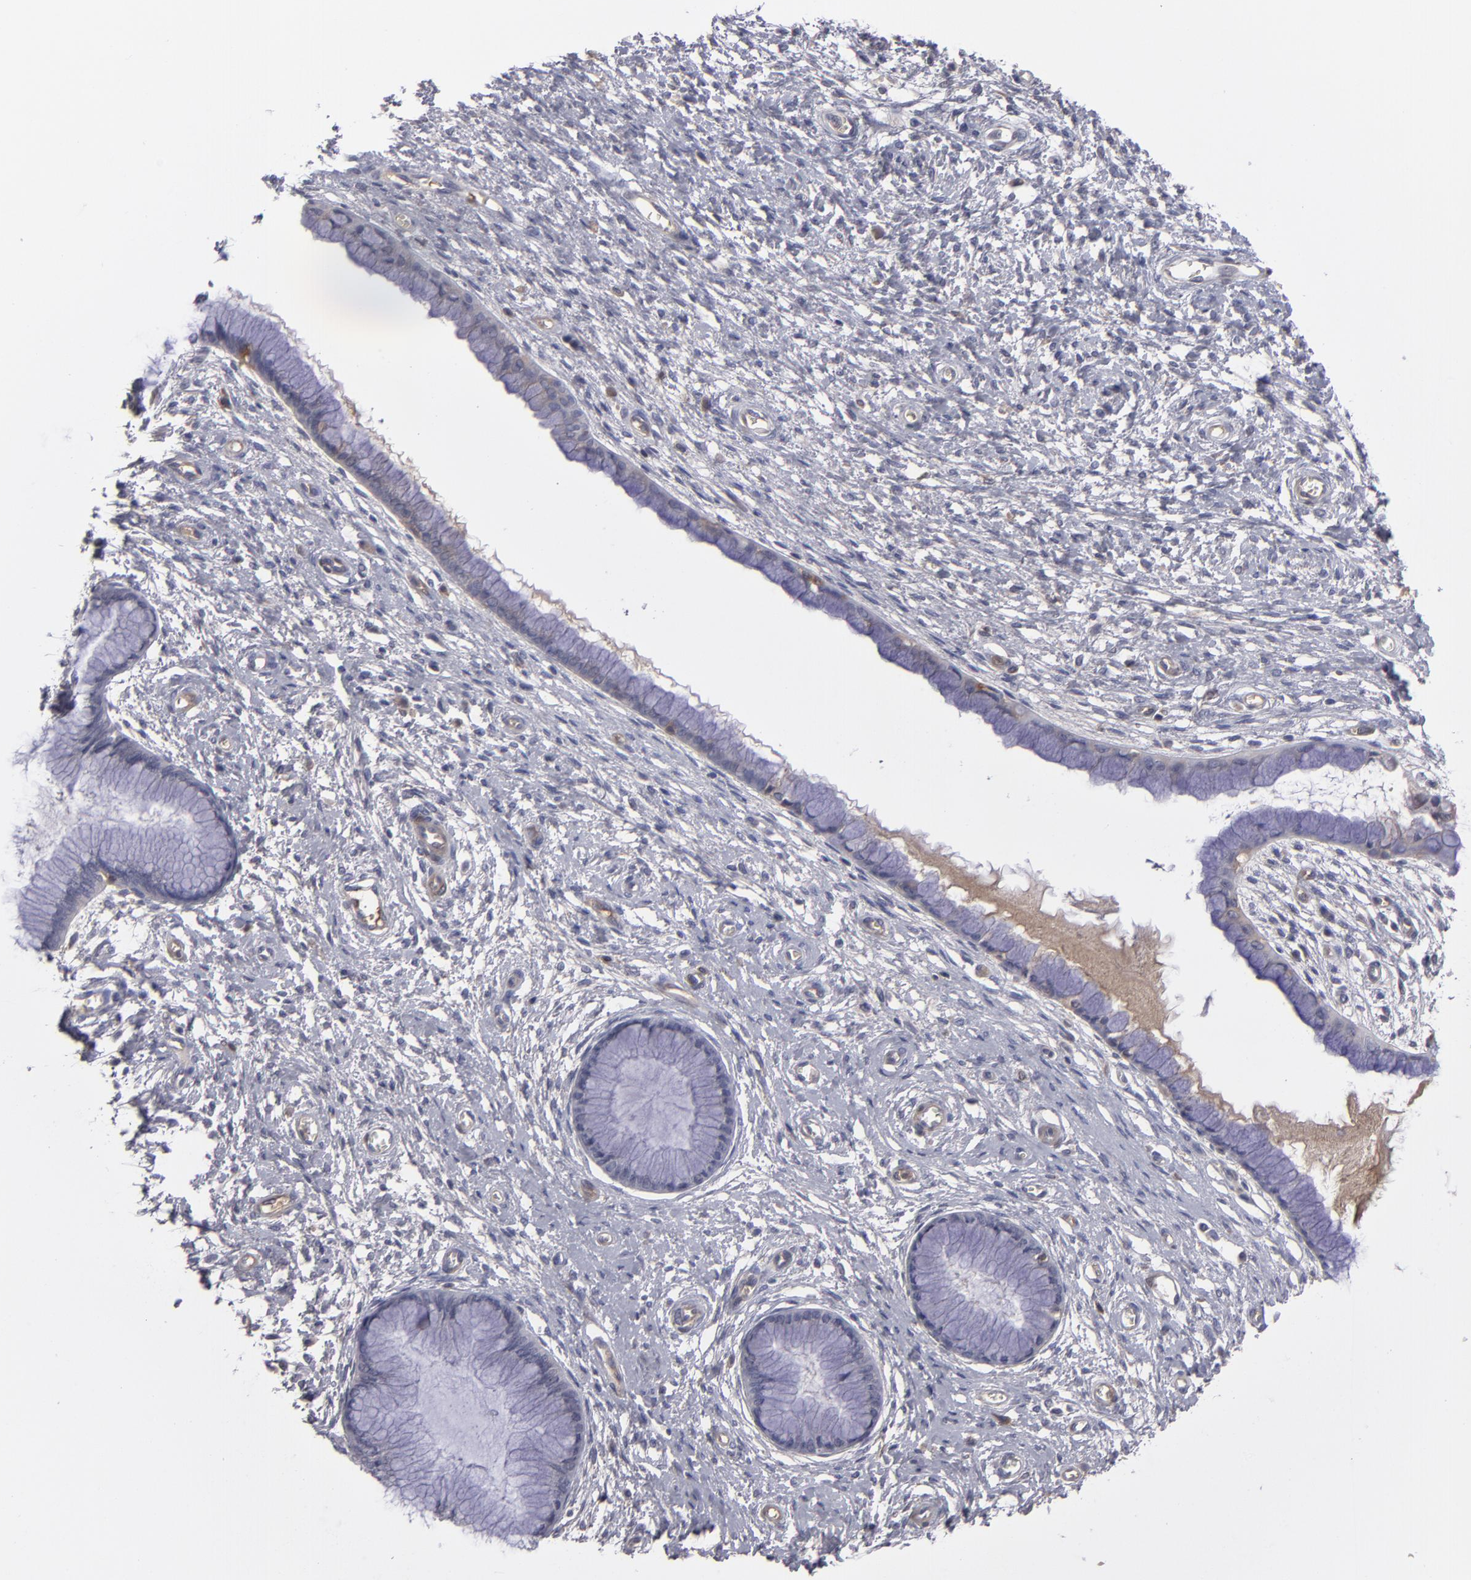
{"staining": {"intensity": "negative", "quantity": "none", "location": "none"}, "tissue": "cervix", "cell_type": "Glandular cells", "image_type": "normal", "snomed": [{"axis": "morphology", "description": "Normal tissue, NOS"}, {"axis": "topography", "description": "Cervix"}], "caption": "The image shows no significant staining in glandular cells of cervix. (IHC, brightfield microscopy, high magnification).", "gene": "ITIH4", "patient": {"sex": "female", "age": 55}}